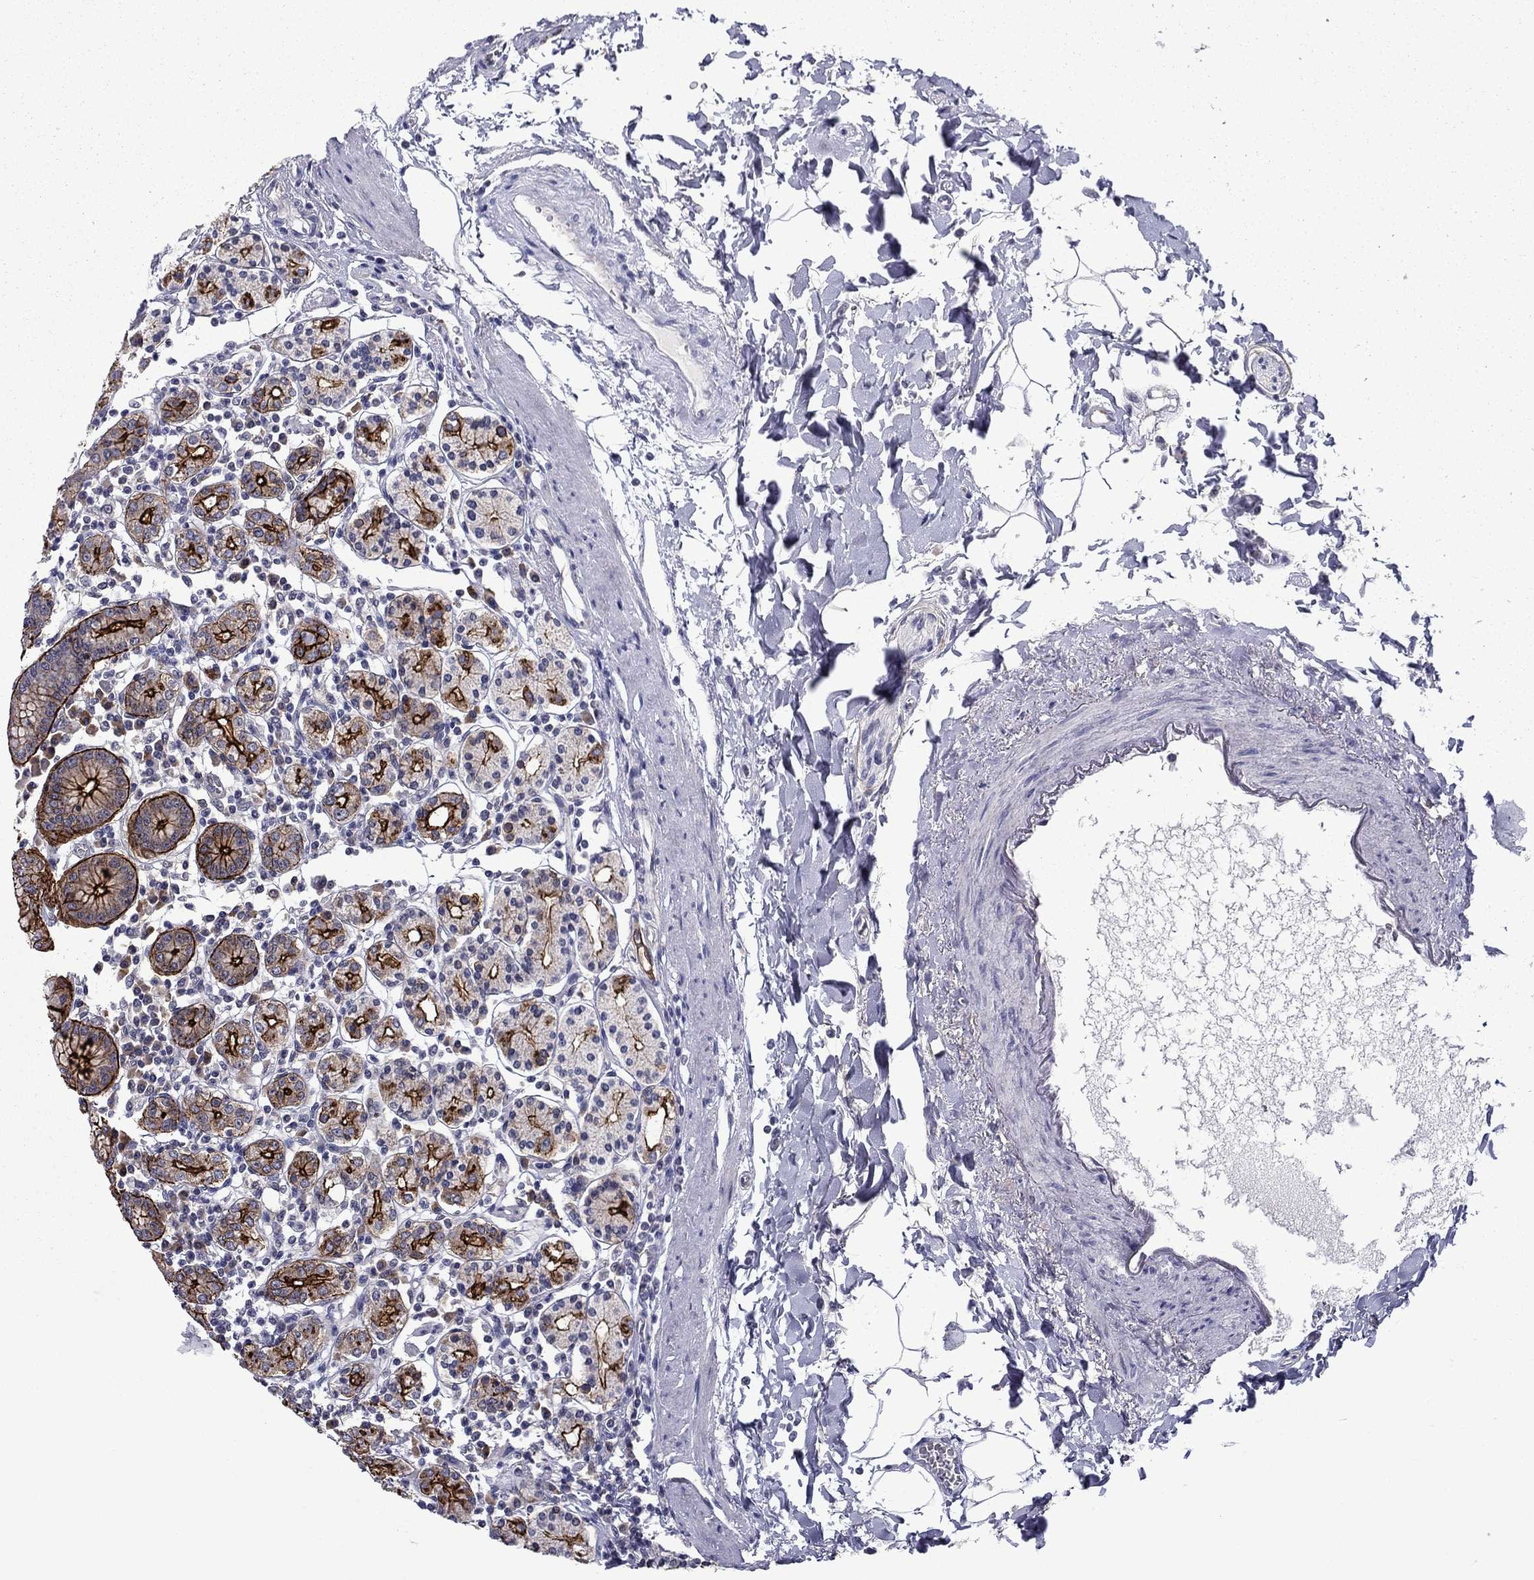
{"staining": {"intensity": "strong", "quantity": ">75%", "location": "cytoplasmic/membranous"}, "tissue": "stomach", "cell_type": "Glandular cells", "image_type": "normal", "snomed": [{"axis": "morphology", "description": "Normal tissue, NOS"}, {"axis": "topography", "description": "Stomach, upper"}, {"axis": "topography", "description": "Stomach"}], "caption": "This is a histology image of immunohistochemistry (IHC) staining of benign stomach, which shows strong staining in the cytoplasmic/membranous of glandular cells.", "gene": "LMO7", "patient": {"sex": "male", "age": 62}}